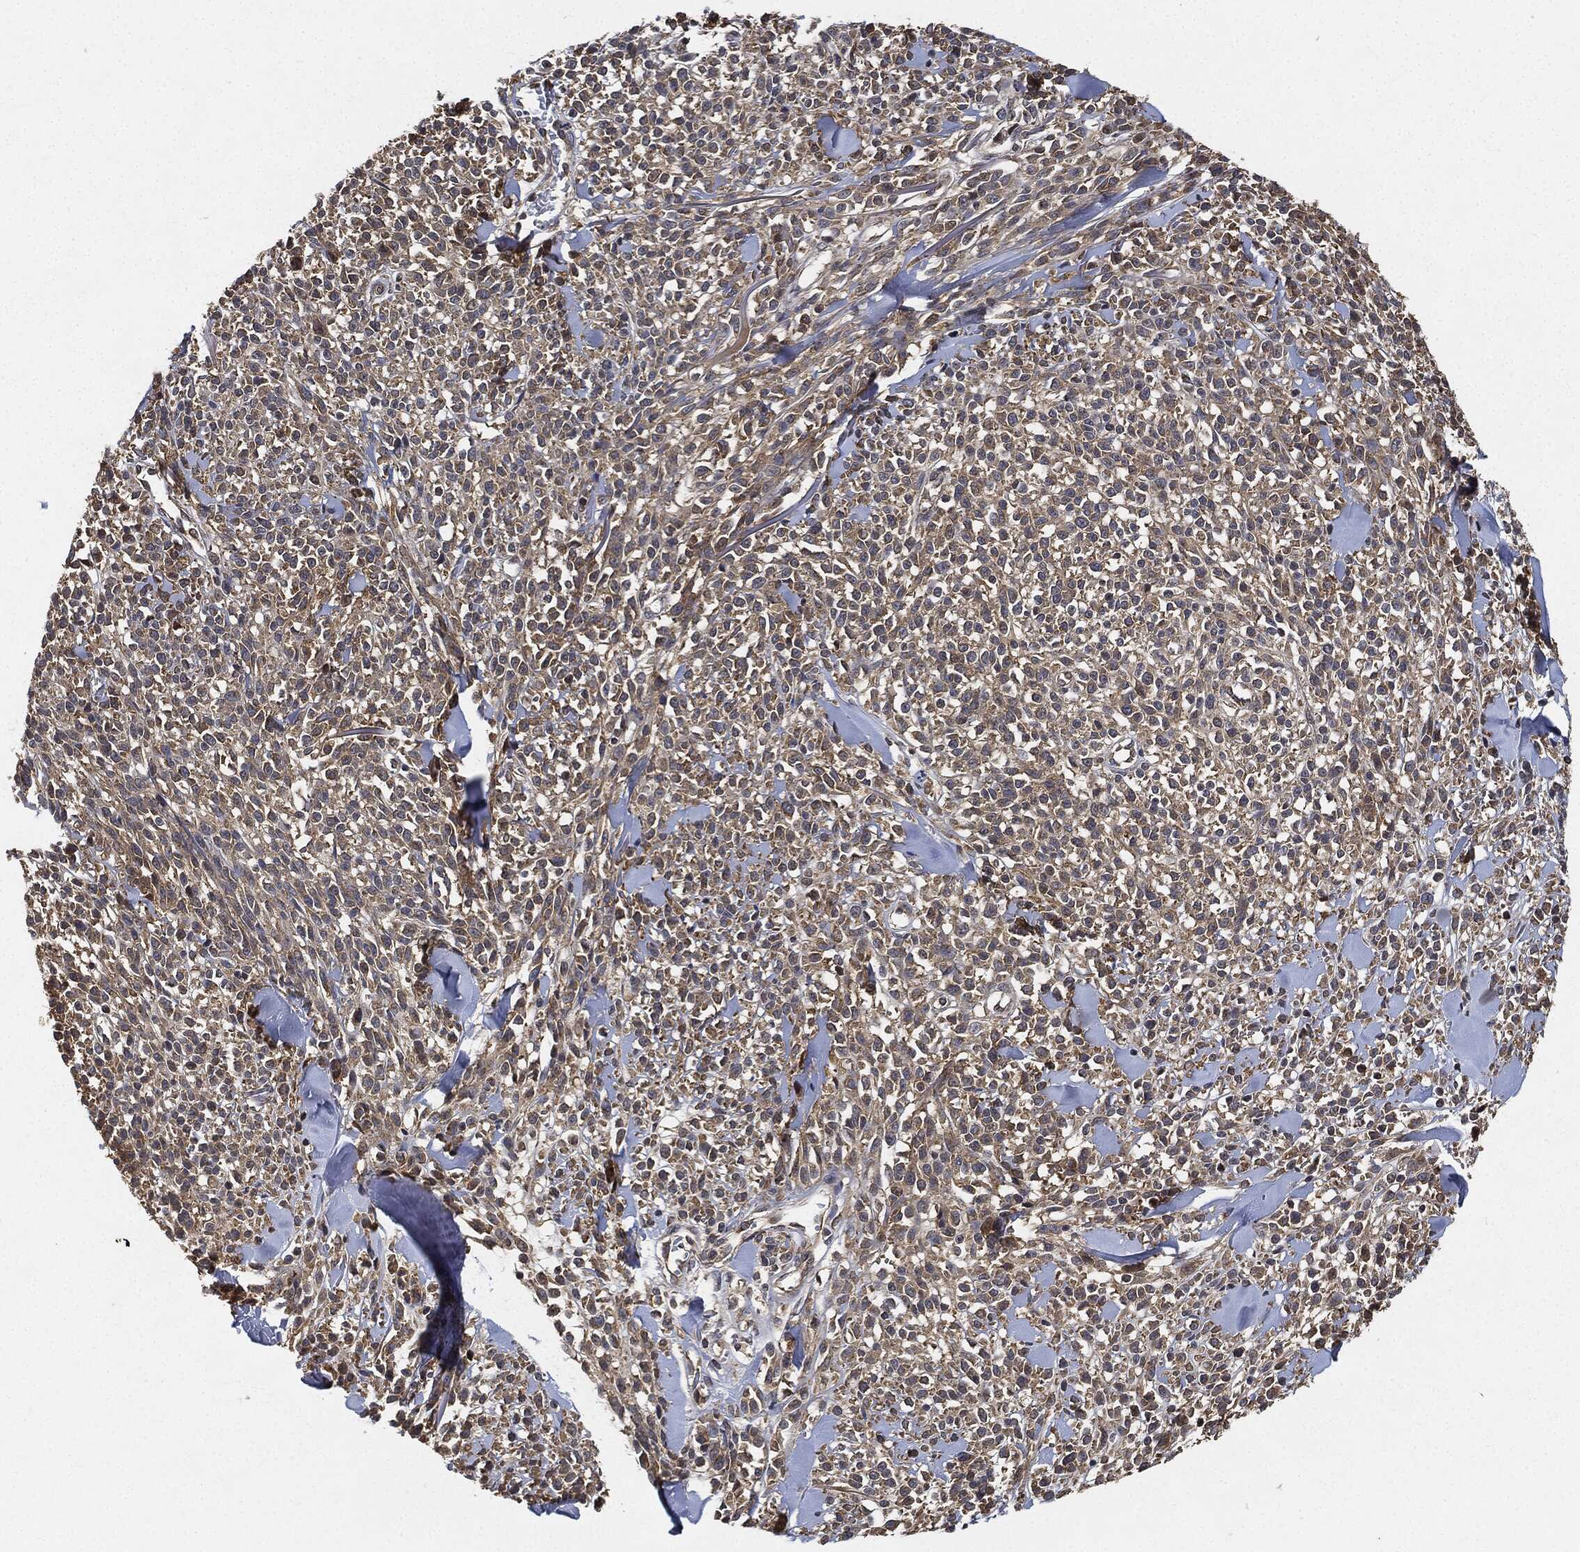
{"staining": {"intensity": "weak", "quantity": "25%-75%", "location": "cytoplasmic/membranous"}, "tissue": "melanoma", "cell_type": "Tumor cells", "image_type": "cancer", "snomed": [{"axis": "morphology", "description": "Malignant melanoma, NOS"}, {"axis": "topography", "description": "Skin"}, {"axis": "topography", "description": "Skin of trunk"}], "caption": "The photomicrograph exhibits a brown stain indicating the presence of a protein in the cytoplasmic/membranous of tumor cells in malignant melanoma.", "gene": "MLST8", "patient": {"sex": "male", "age": 74}}